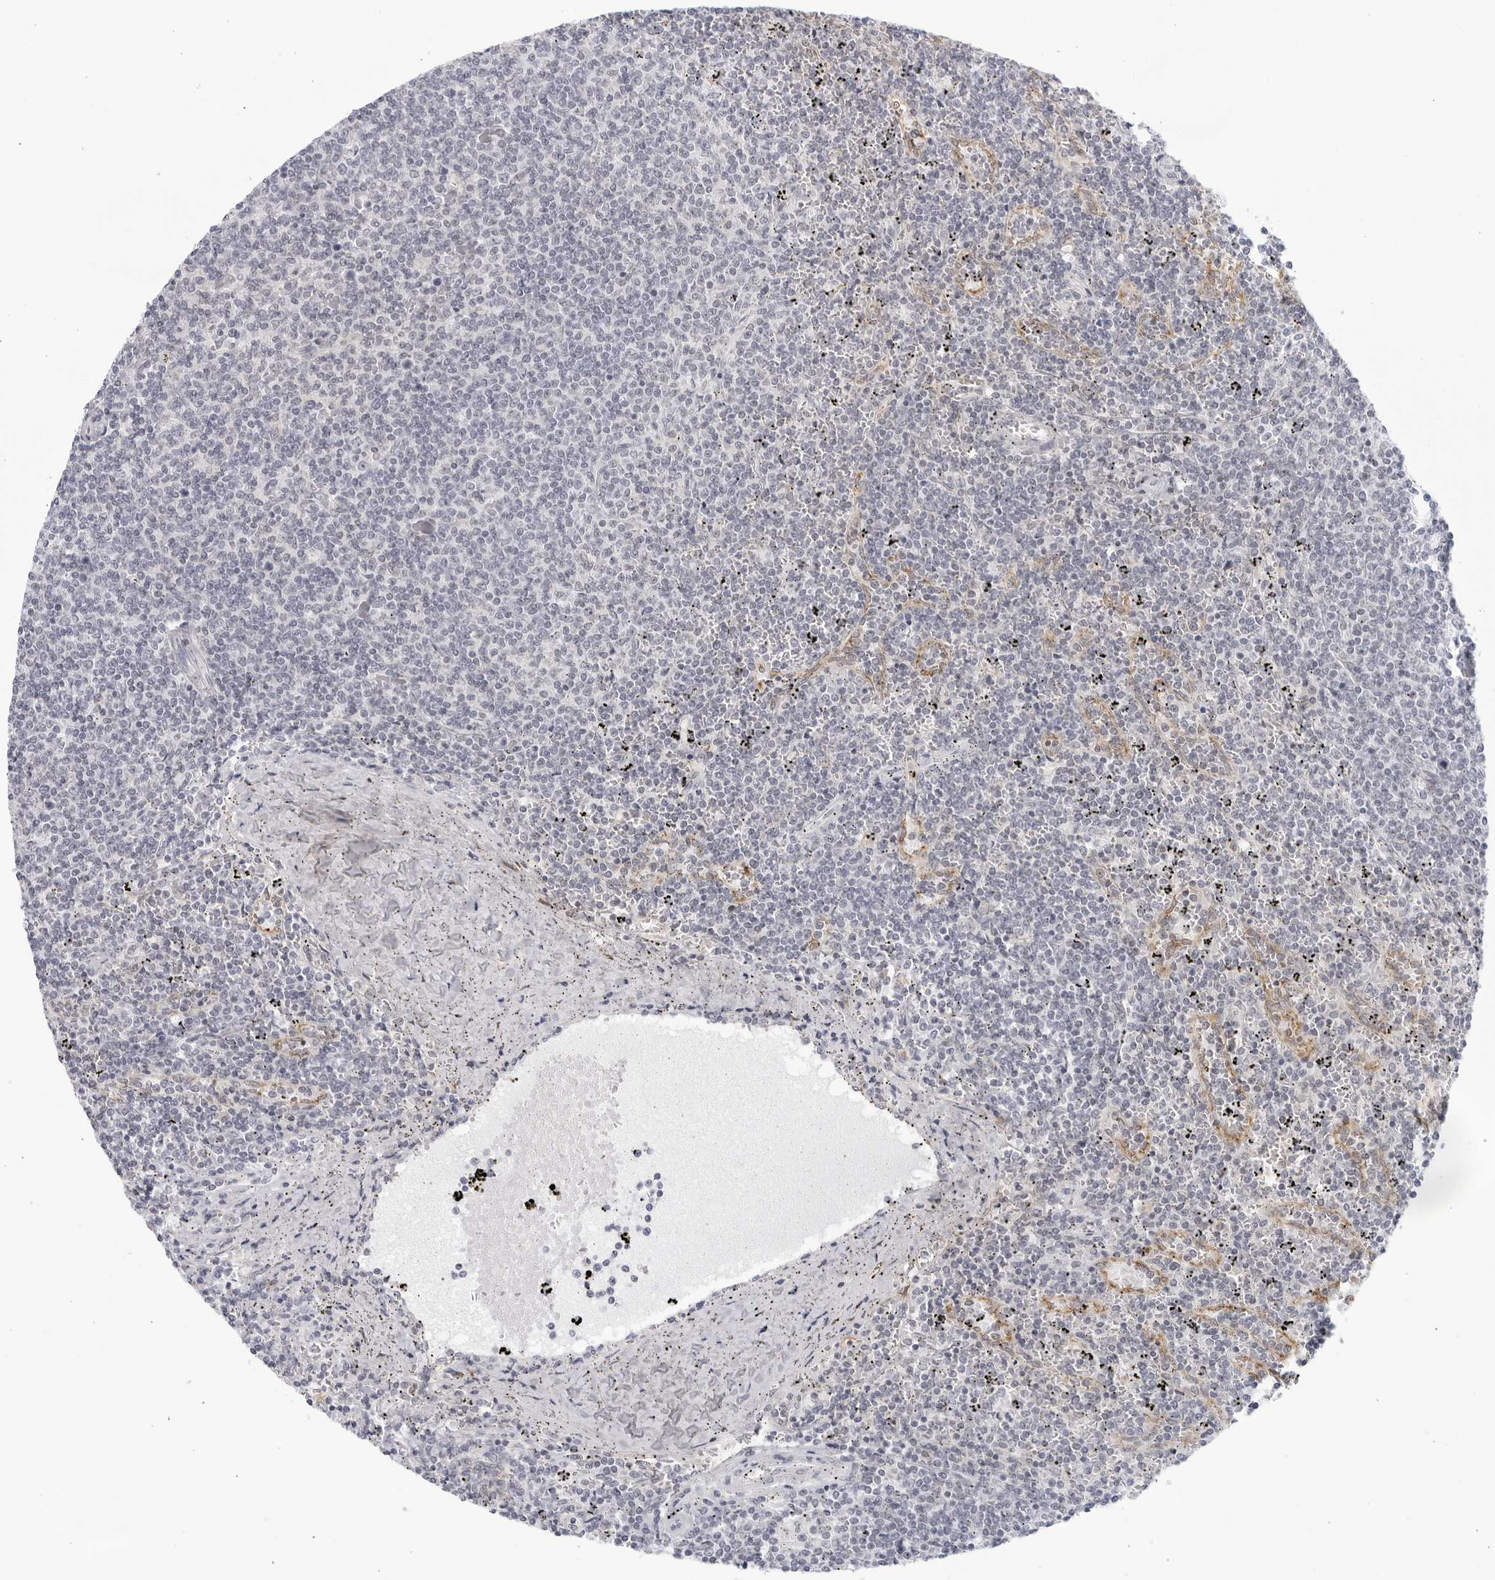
{"staining": {"intensity": "negative", "quantity": "none", "location": "none"}, "tissue": "lymphoma", "cell_type": "Tumor cells", "image_type": "cancer", "snomed": [{"axis": "morphology", "description": "Malignant lymphoma, non-Hodgkin's type, Low grade"}, {"axis": "topography", "description": "Spleen"}], "caption": "Lymphoma stained for a protein using immunohistochemistry (IHC) displays no staining tumor cells.", "gene": "WDTC1", "patient": {"sex": "female", "age": 50}}